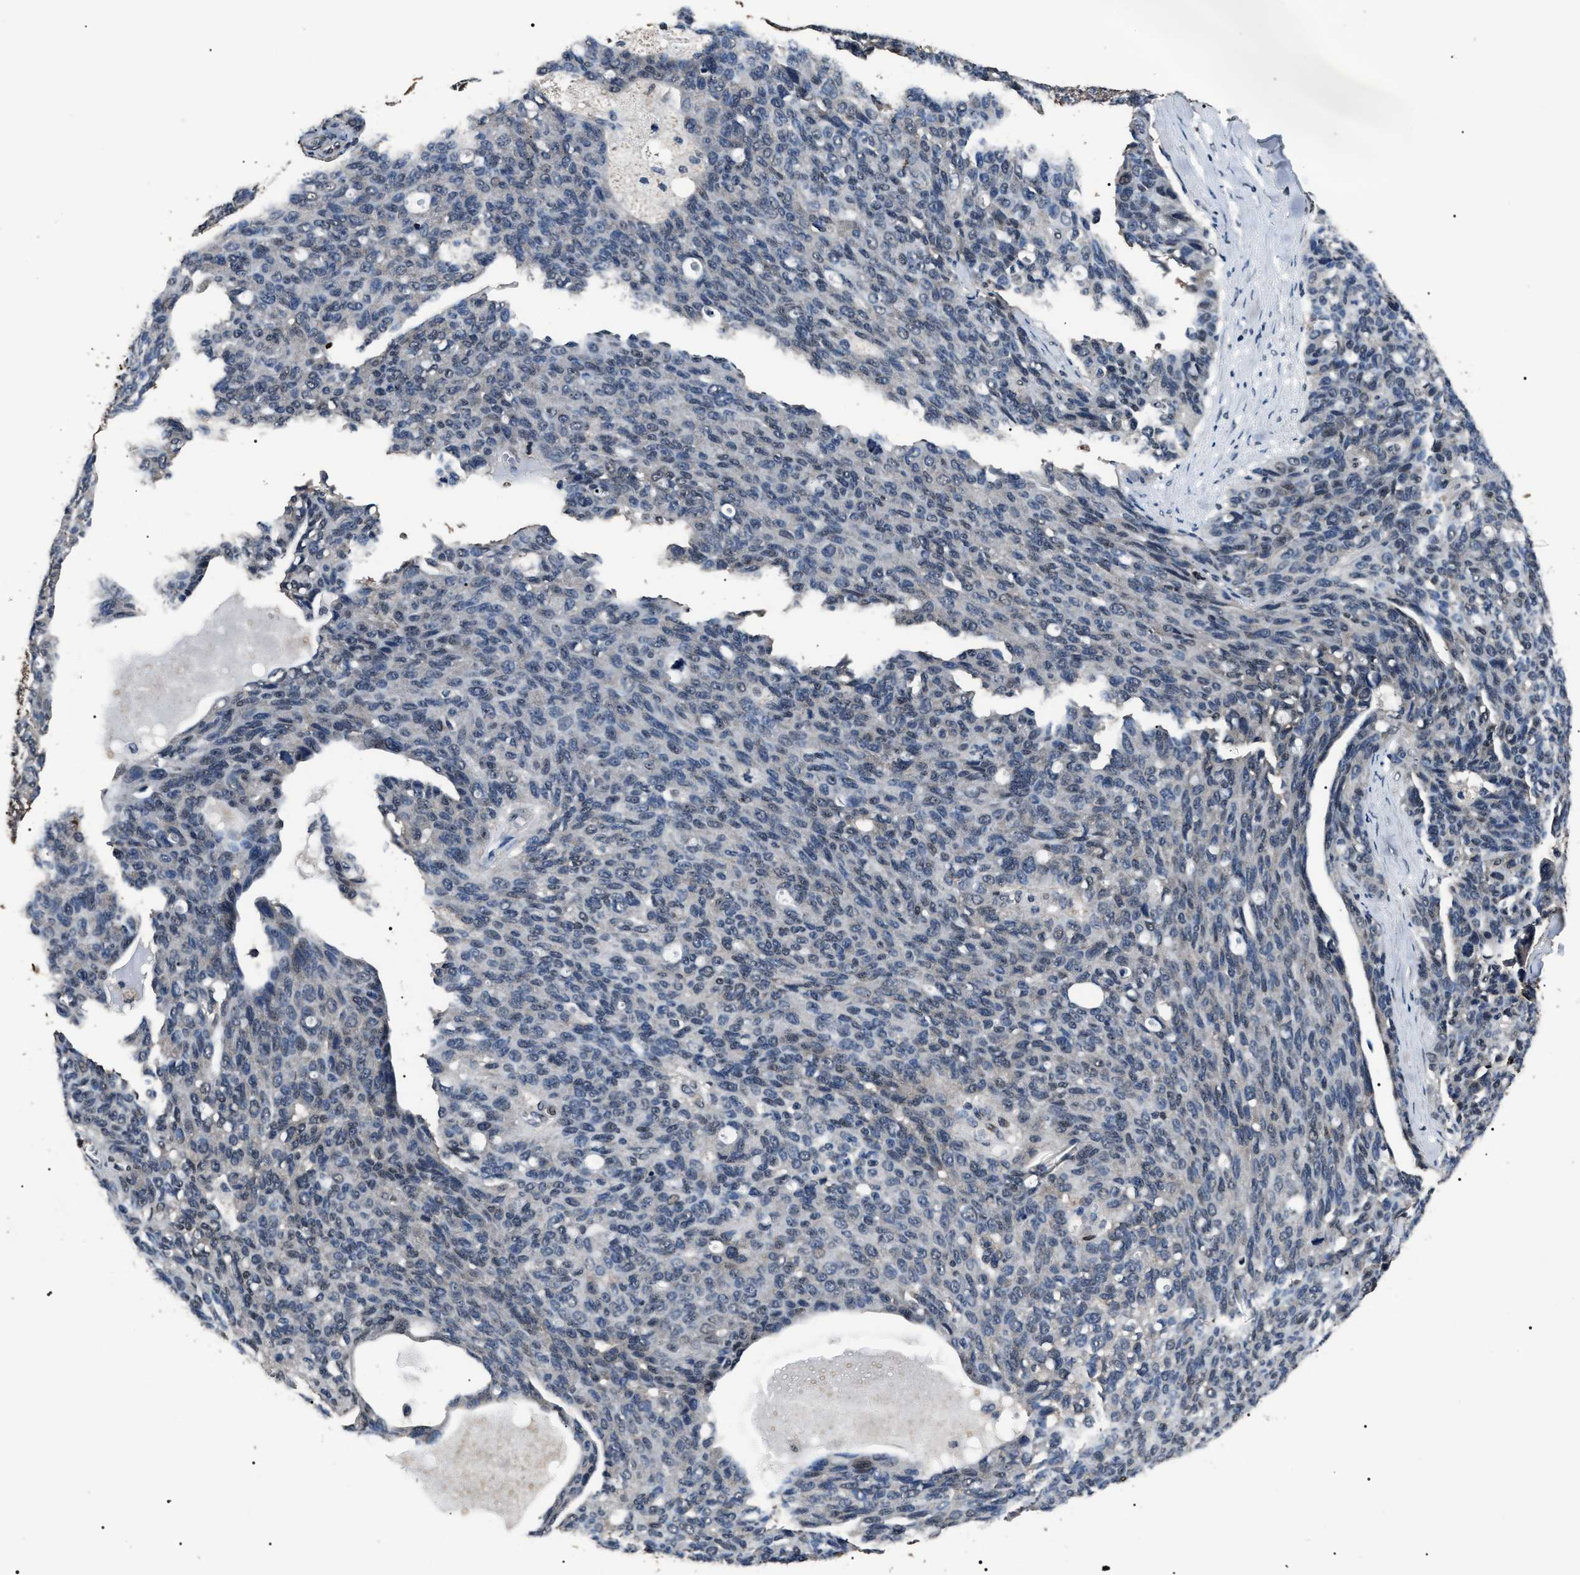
{"staining": {"intensity": "negative", "quantity": "none", "location": "none"}, "tissue": "ovarian cancer", "cell_type": "Tumor cells", "image_type": "cancer", "snomed": [{"axis": "morphology", "description": "Carcinoma, endometroid"}, {"axis": "topography", "description": "Ovary"}], "caption": "This is an immunohistochemistry image of human endometroid carcinoma (ovarian). There is no staining in tumor cells.", "gene": "ANP32E", "patient": {"sex": "female", "age": 60}}